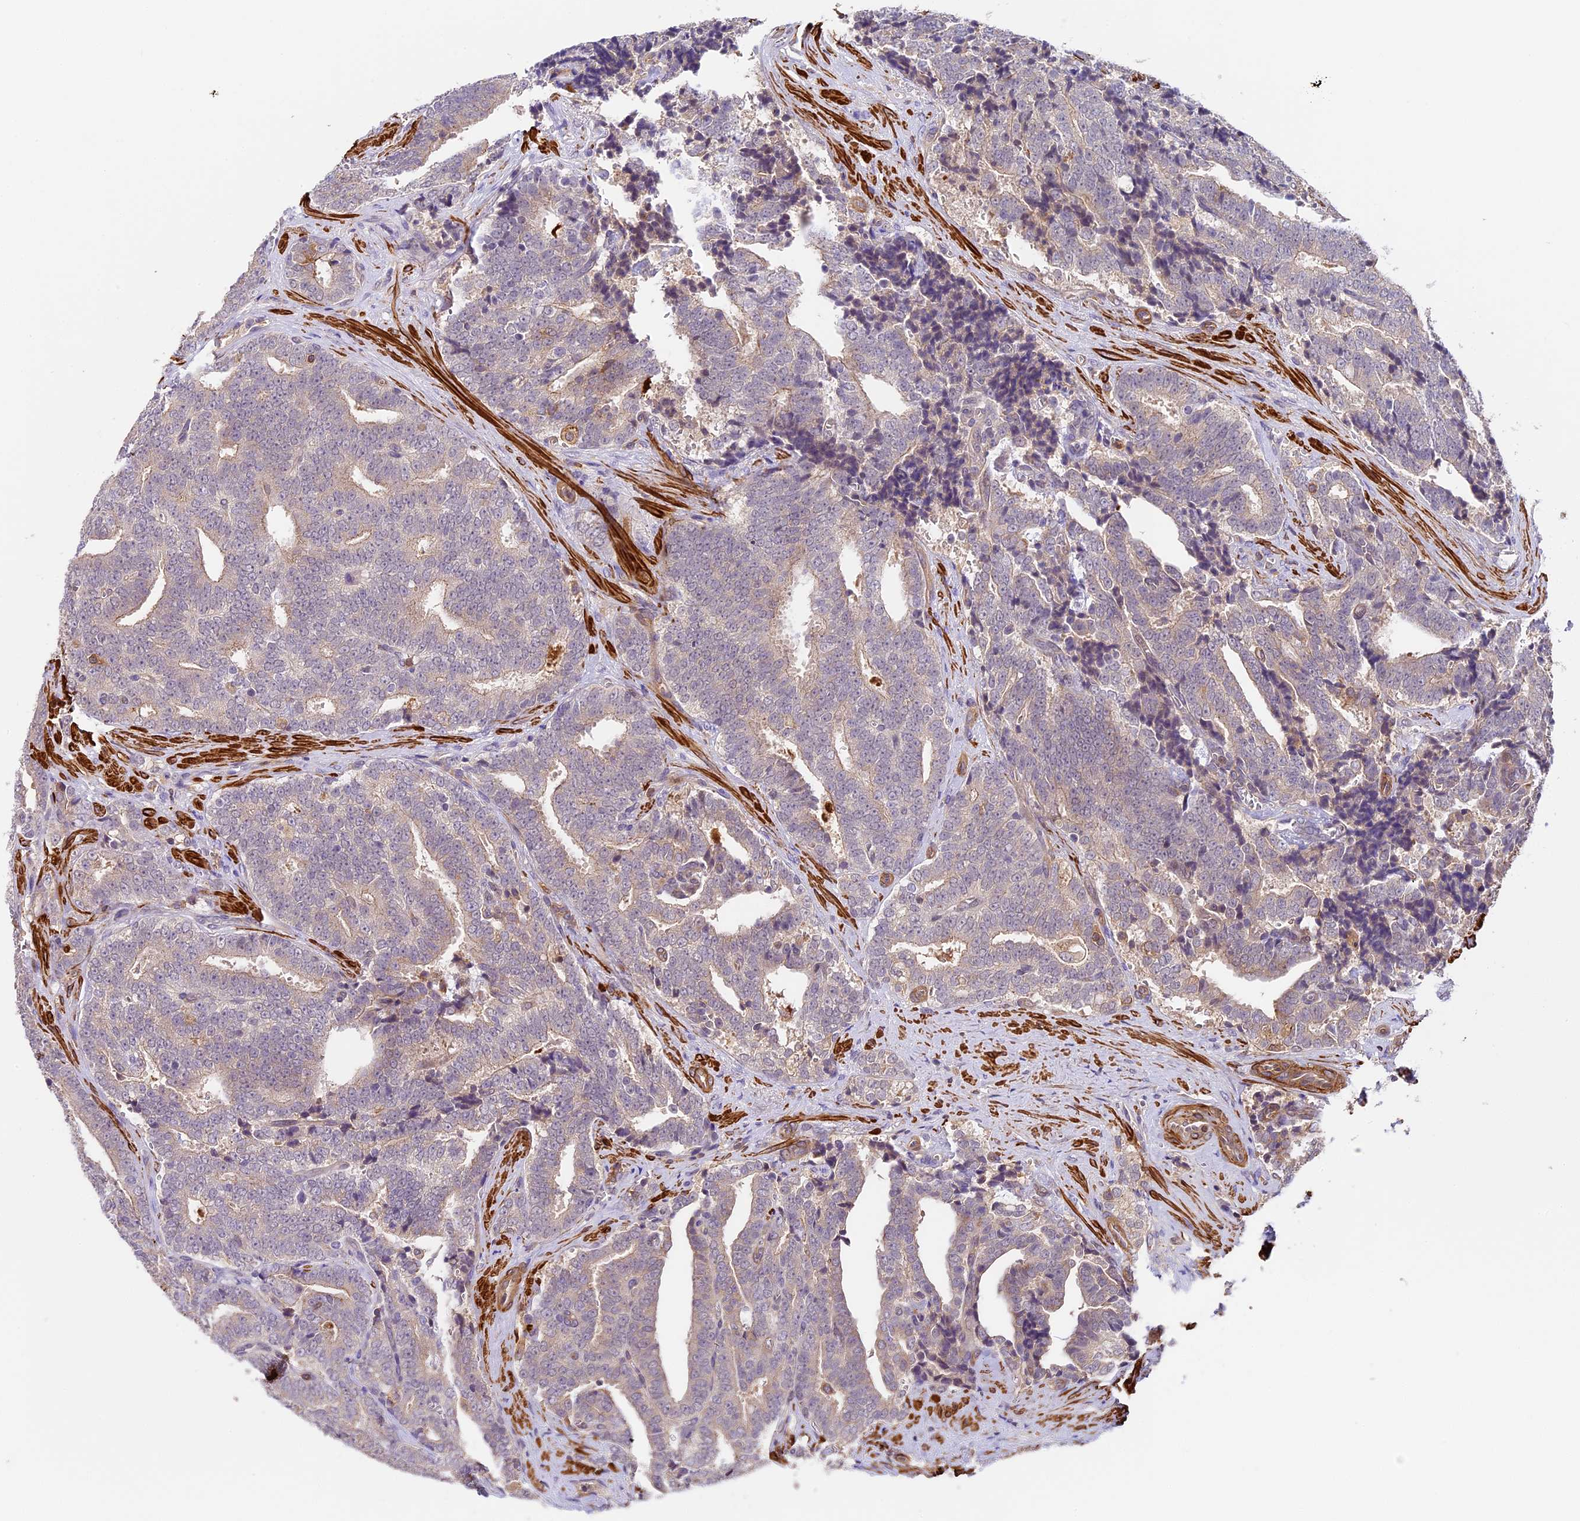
{"staining": {"intensity": "weak", "quantity": "<25%", "location": "cytoplasmic/membranous"}, "tissue": "prostate cancer", "cell_type": "Tumor cells", "image_type": "cancer", "snomed": [{"axis": "morphology", "description": "Adenocarcinoma, High grade"}, {"axis": "topography", "description": "Prostate and seminal vesicle, NOS"}], "caption": "High magnification brightfield microscopy of prostate cancer stained with DAB (3,3'-diaminobenzidine) (brown) and counterstained with hematoxylin (blue): tumor cells show no significant positivity.", "gene": "TBC1D1", "patient": {"sex": "male", "age": 67}}